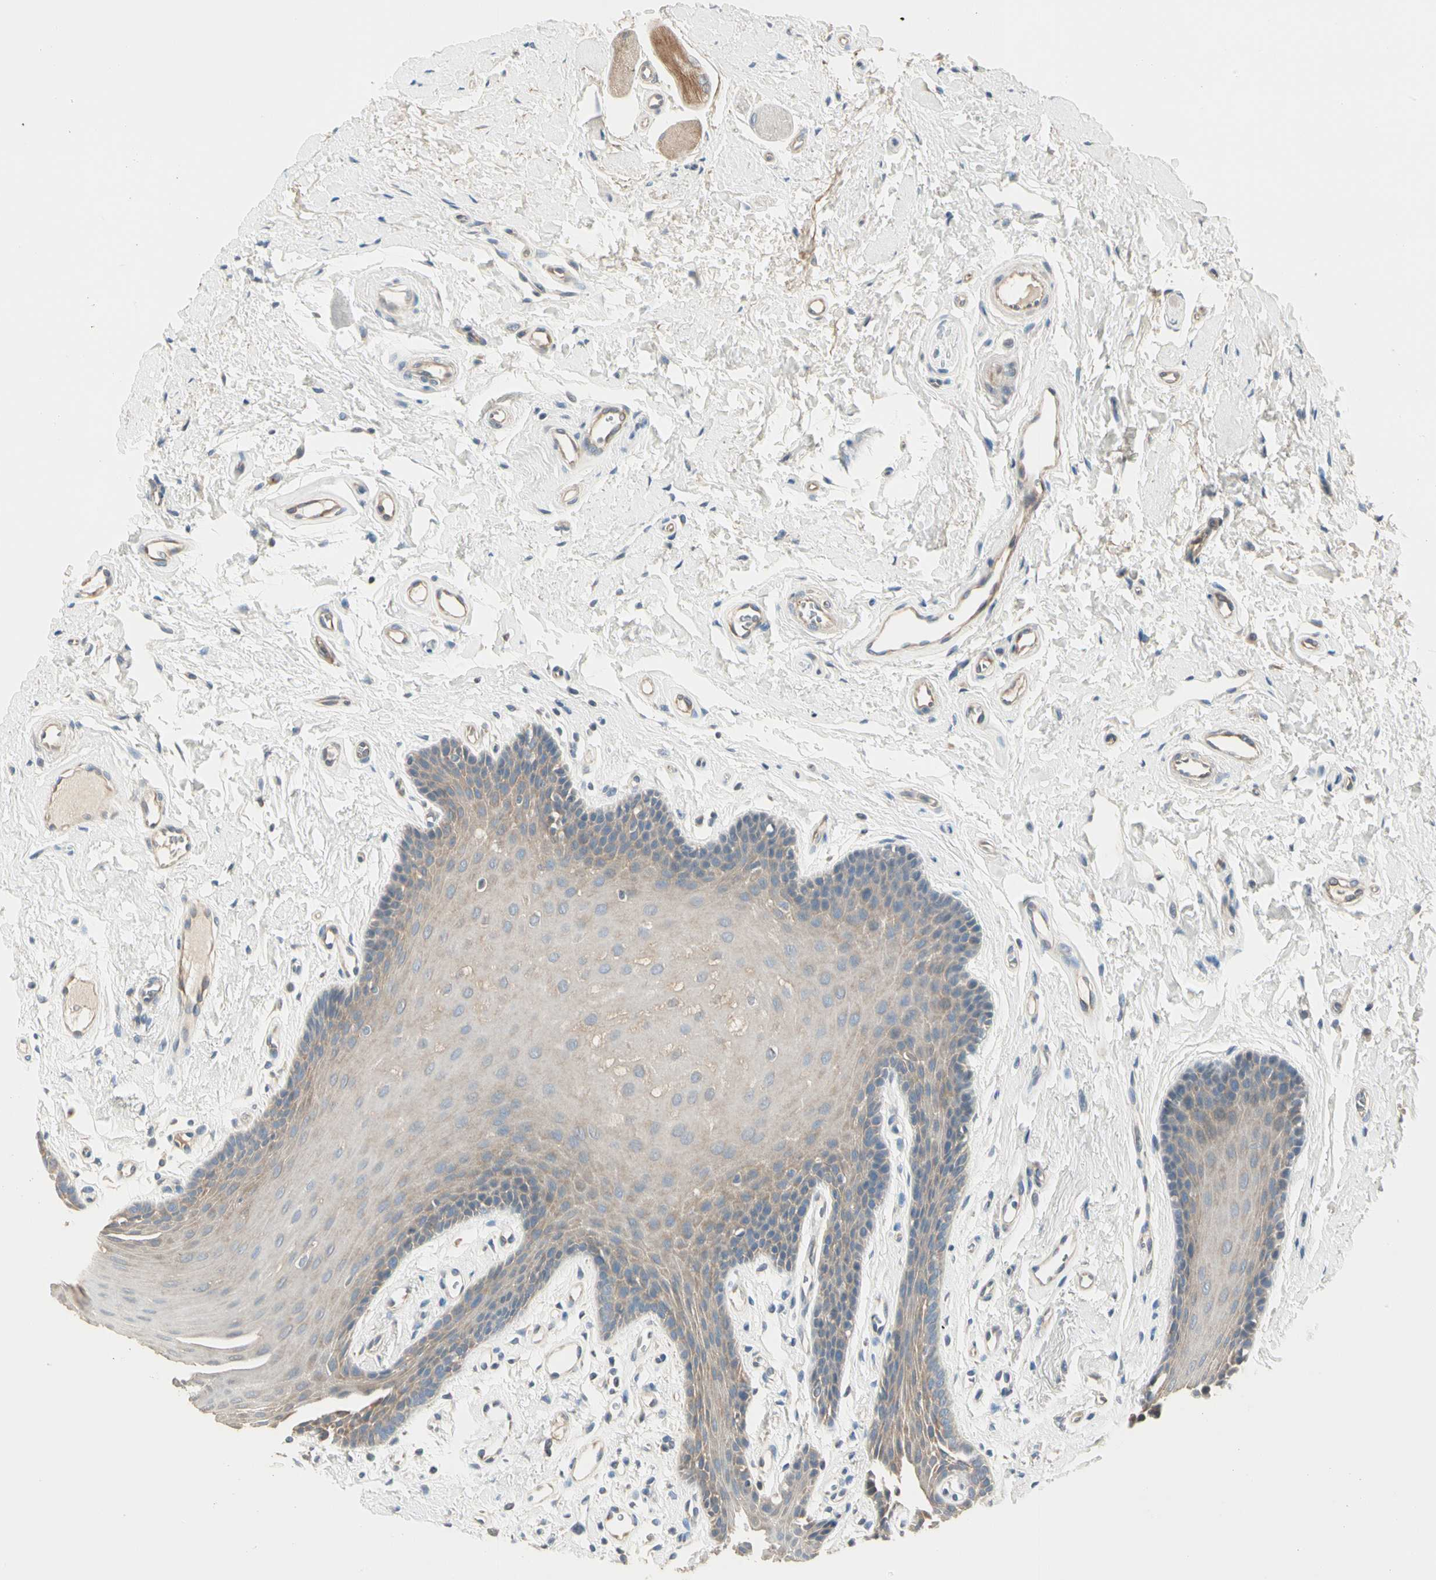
{"staining": {"intensity": "weak", "quantity": ">75%", "location": "cytoplasmic/membranous"}, "tissue": "oral mucosa", "cell_type": "Squamous epithelial cells", "image_type": "normal", "snomed": [{"axis": "morphology", "description": "Normal tissue, NOS"}, {"axis": "topography", "description": "Oral tissue"}], "caption": "DAB immunohistochemical staining of benign oral mucosa demonstrates weak cytoplasmic/membranous protein staining in approximately >75% of squamous epithelial cells. The protein is shown in brown color, while the nuclei are stained blue.", "gene": "GPR153", "patient": {"sex": "male", "age": 62}}